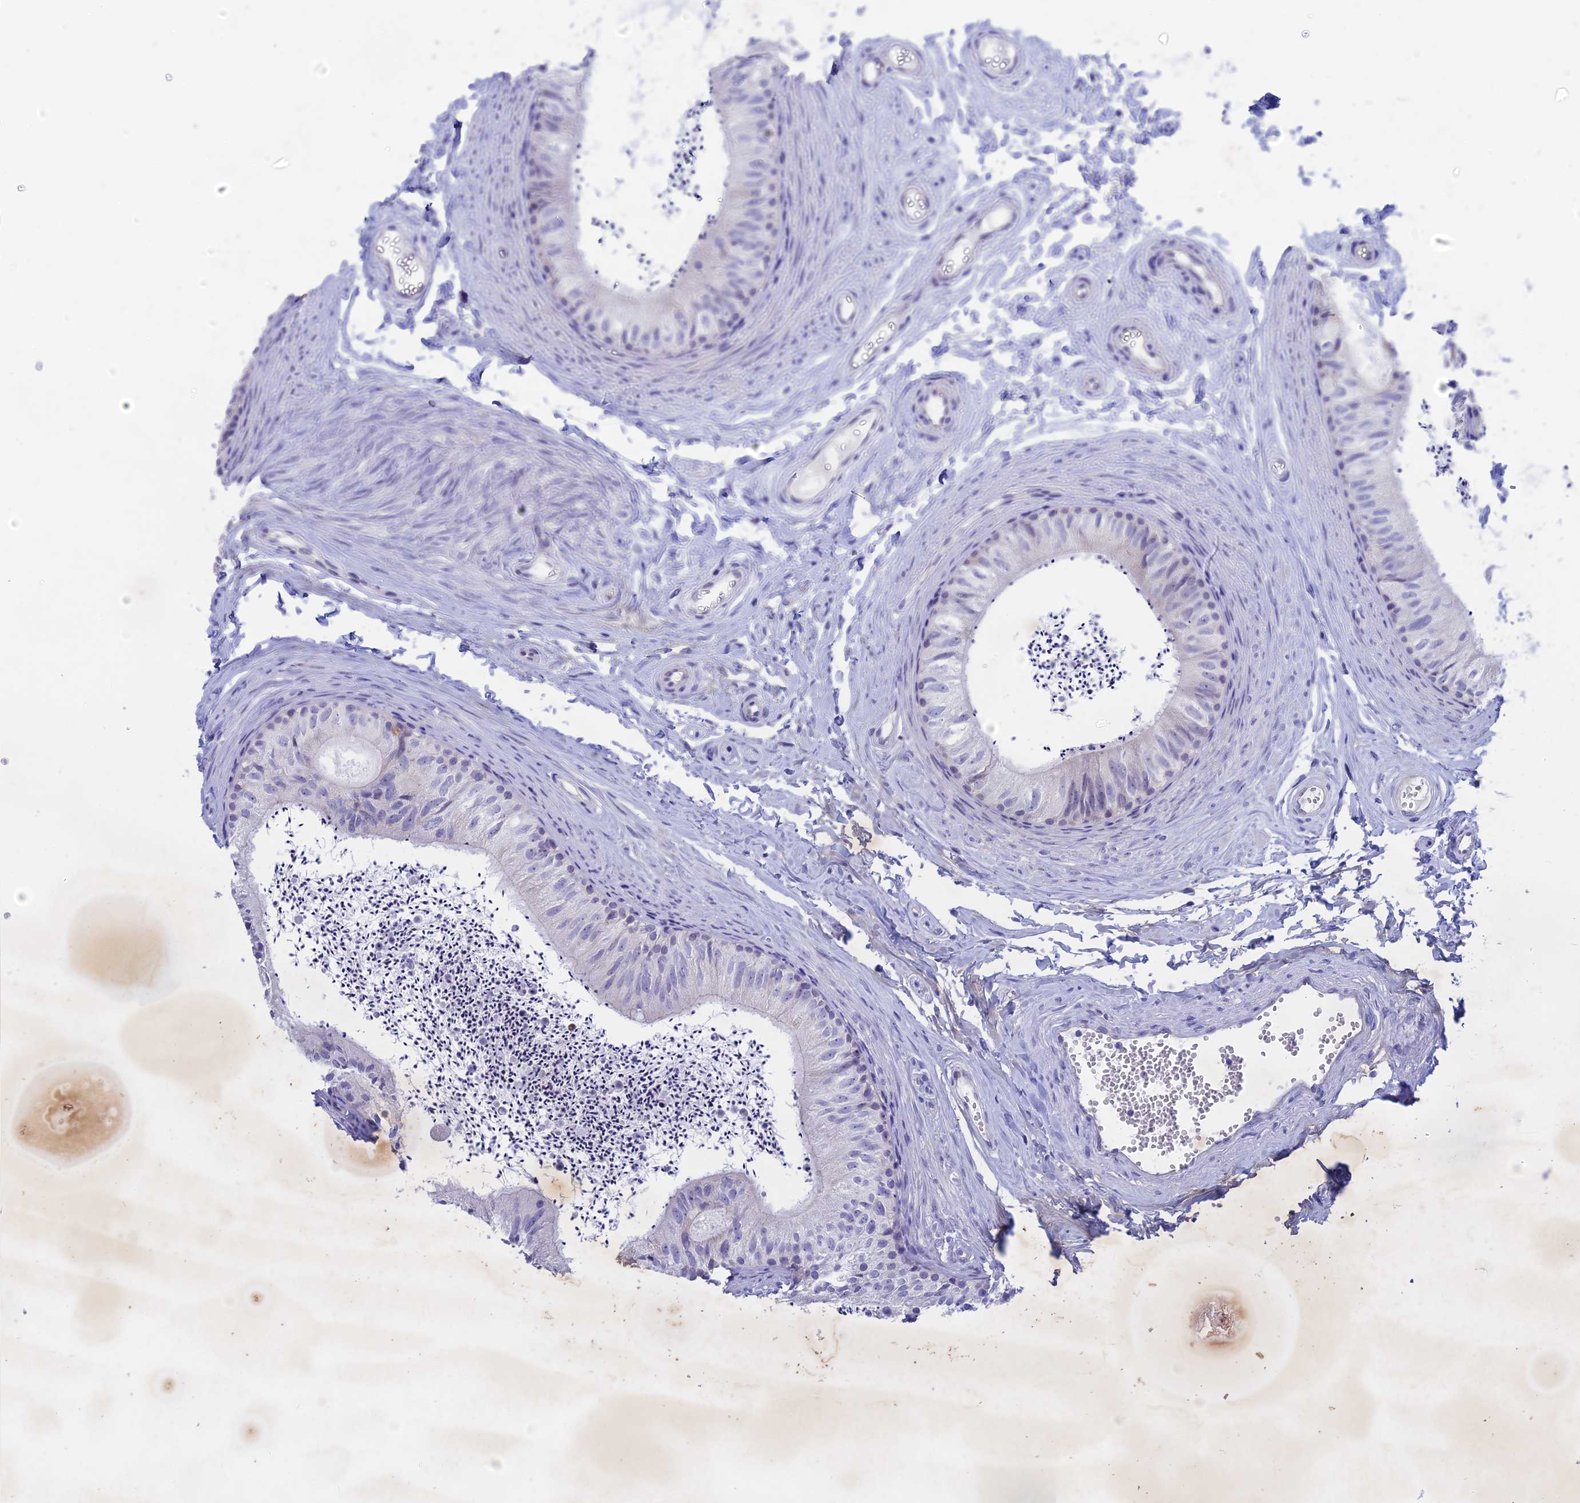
{"staining": {"intensity": "negative", "quantity": "none", "location": "none"}, "tissue": "epididymis", "cell_type": "Glandular cells", "image_type": "normal", "snomed": [{"axis": "morphology", "description": "Normal tissue, NOS"}, {"axis": "topography", "description": "Epididymis"}], "caption": "Immunohistochemistry (IHC) histopathology image of normal epididymis: epididymis stained with DAB (3,3'-diaminobenzidine) shows no significant protein positivity in glandular cells. The staining is performed using DAB (3,3'-diaminobenzidine) brown chromogen with nuclei counter-stained in using hematoxylin.", "gene": "BTBD19", "patient": {"sex": "male", "age": 56}}